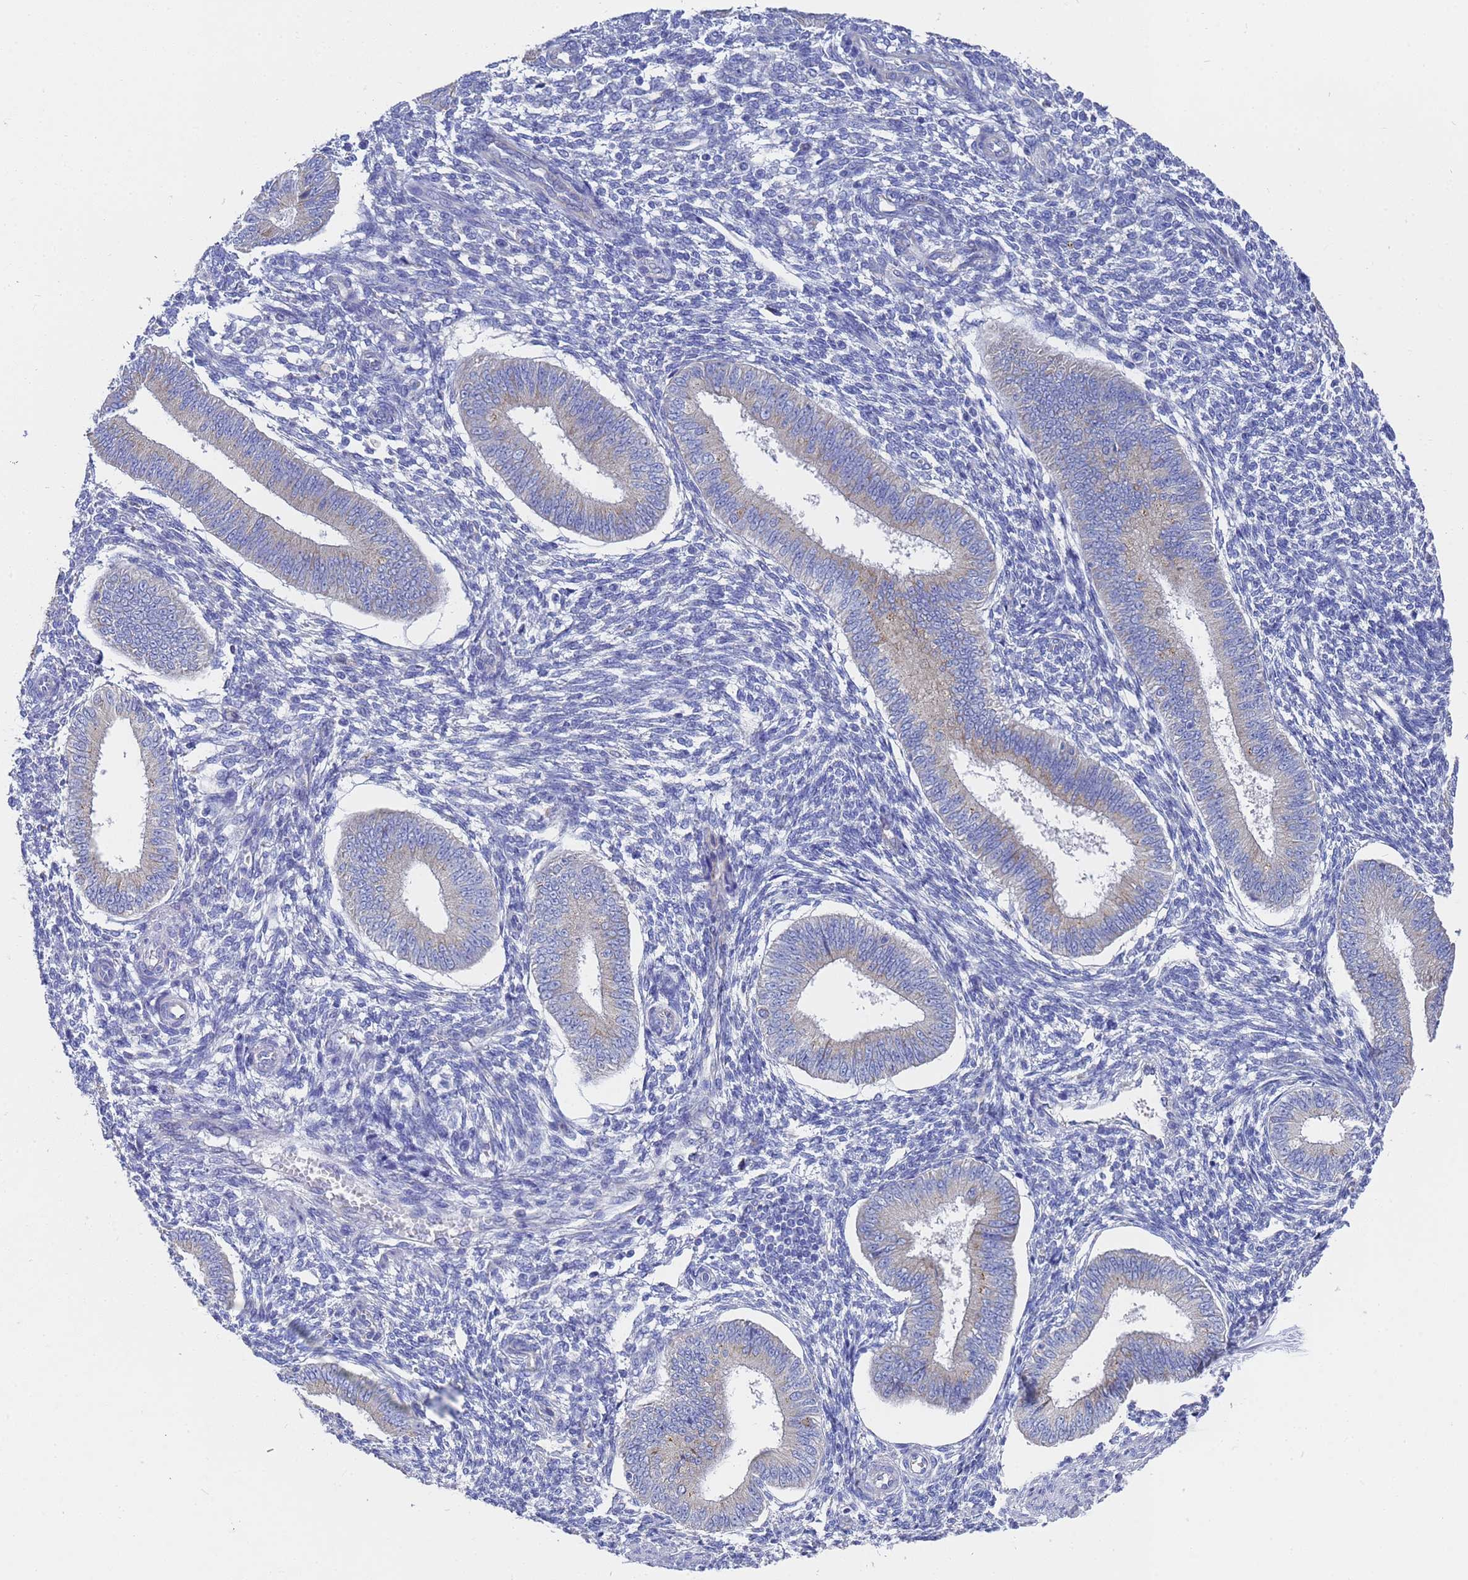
{"staining": {"intensity": "negative", "quantity": "none", "location": "none"}, "tissue": "endometrium", "cell_type": "Cells in endometrial stroma", "image_type": "normal", "snomed": [{"axis": "morphology", "description": "Normal tissue, NOS"}, {"axis": "topography", "description": "Uterus"}, {"axis": "topography", "description": "Endometrium"}], "caption": "Immunohistochemical staining of benign human endometrium displays no significant staining in cells in endometrial stroma.", "gene": "TM4SF4", "patient": {"sex": "female", "age": 48}}